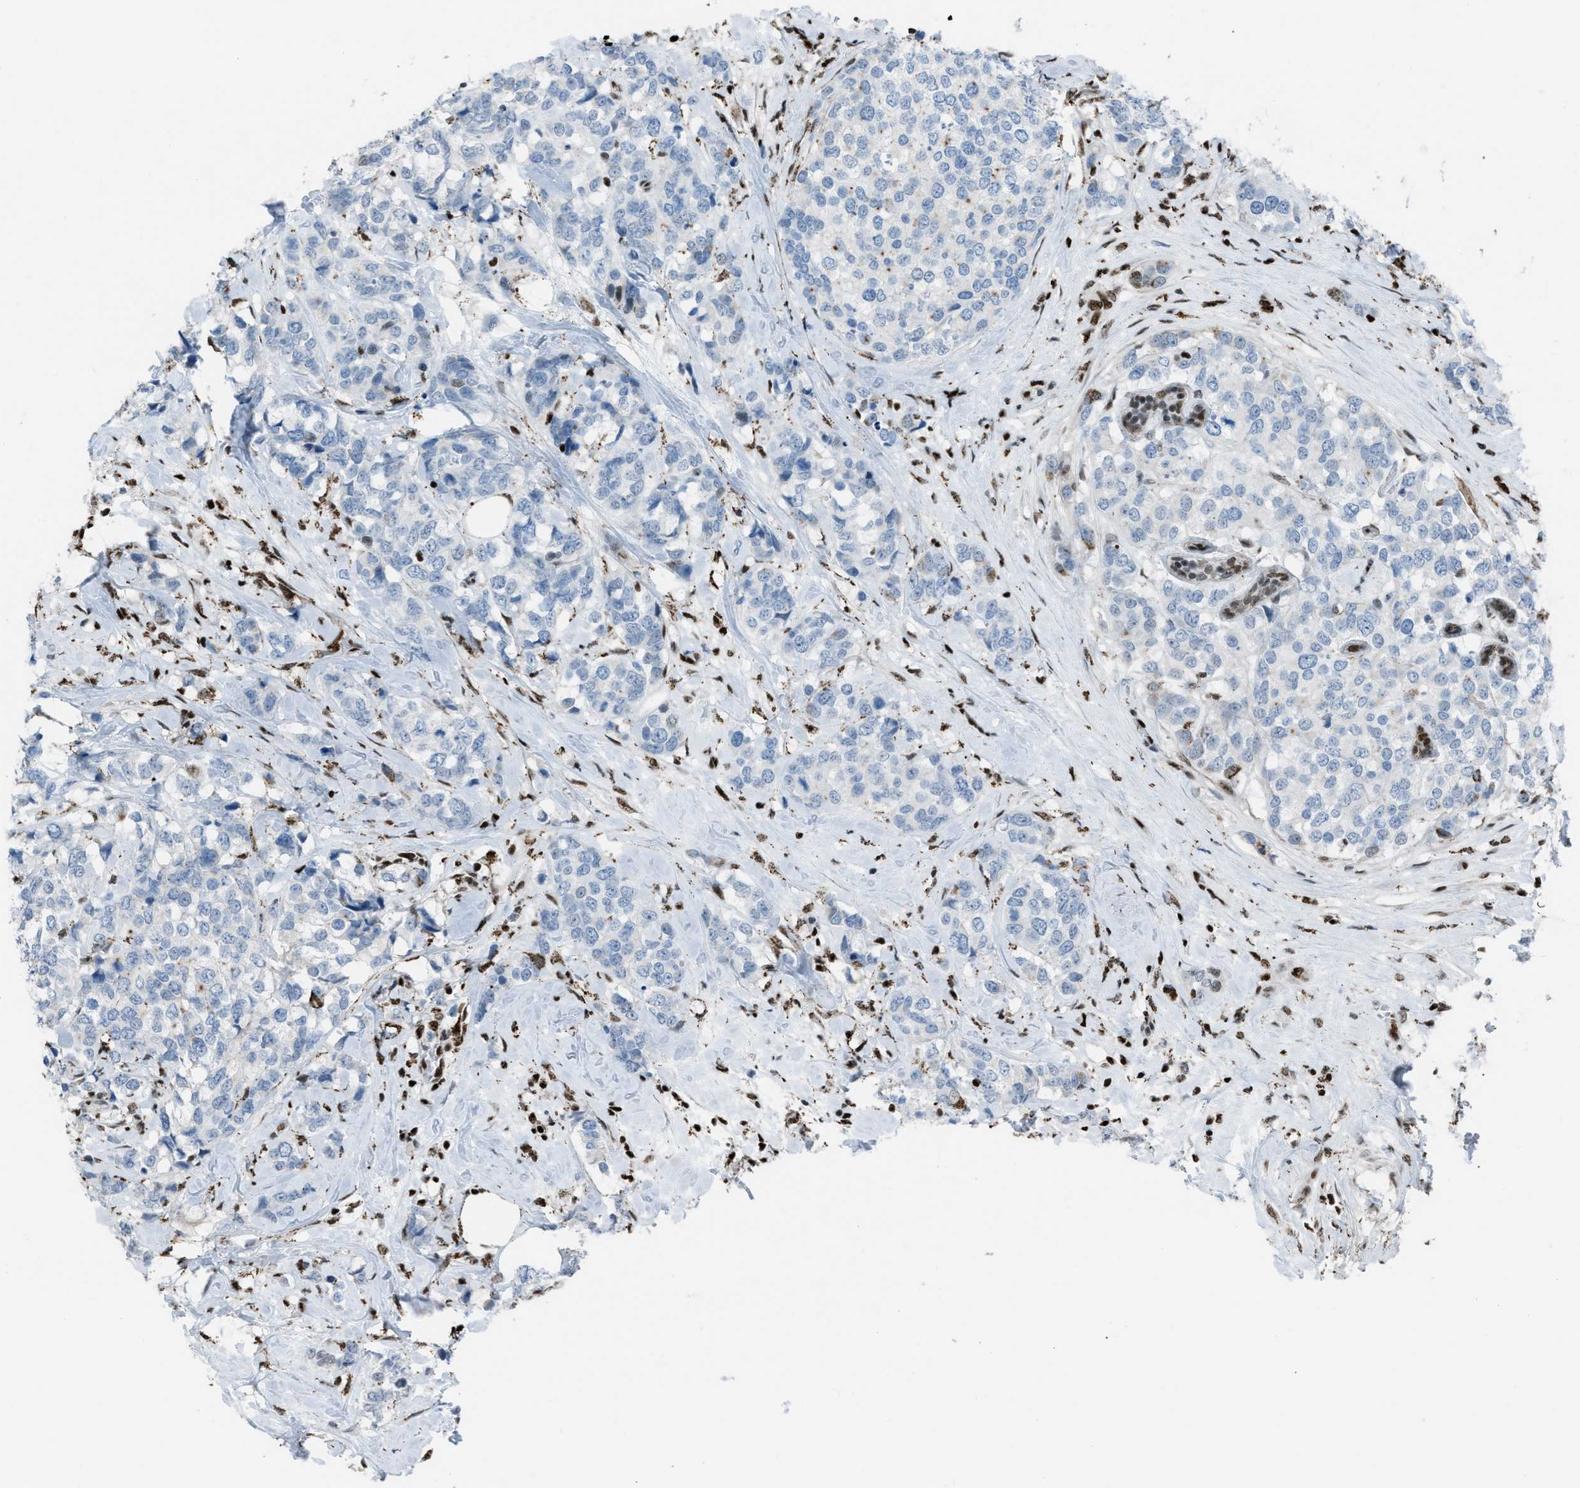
{"staining": {"intensity": "negative", "quantity": "none", "location": "none"}, "tissue": "breast cancer", "cell_type": "Tumor cells", "image_type": "cancer", "snomed": [{"axis": "morphology", "description": "Lobular carcinoma"}, {"axis": "topography", "description": "Breast"}], "caption": "High power microscopy photomicrograph of an IHC histopathology image of breast cancer (lobular carcinoma), revealing no significant staining in tumor cells.", "gene": "SLFN5", "patient": {"sex": "female", "age": 59}}